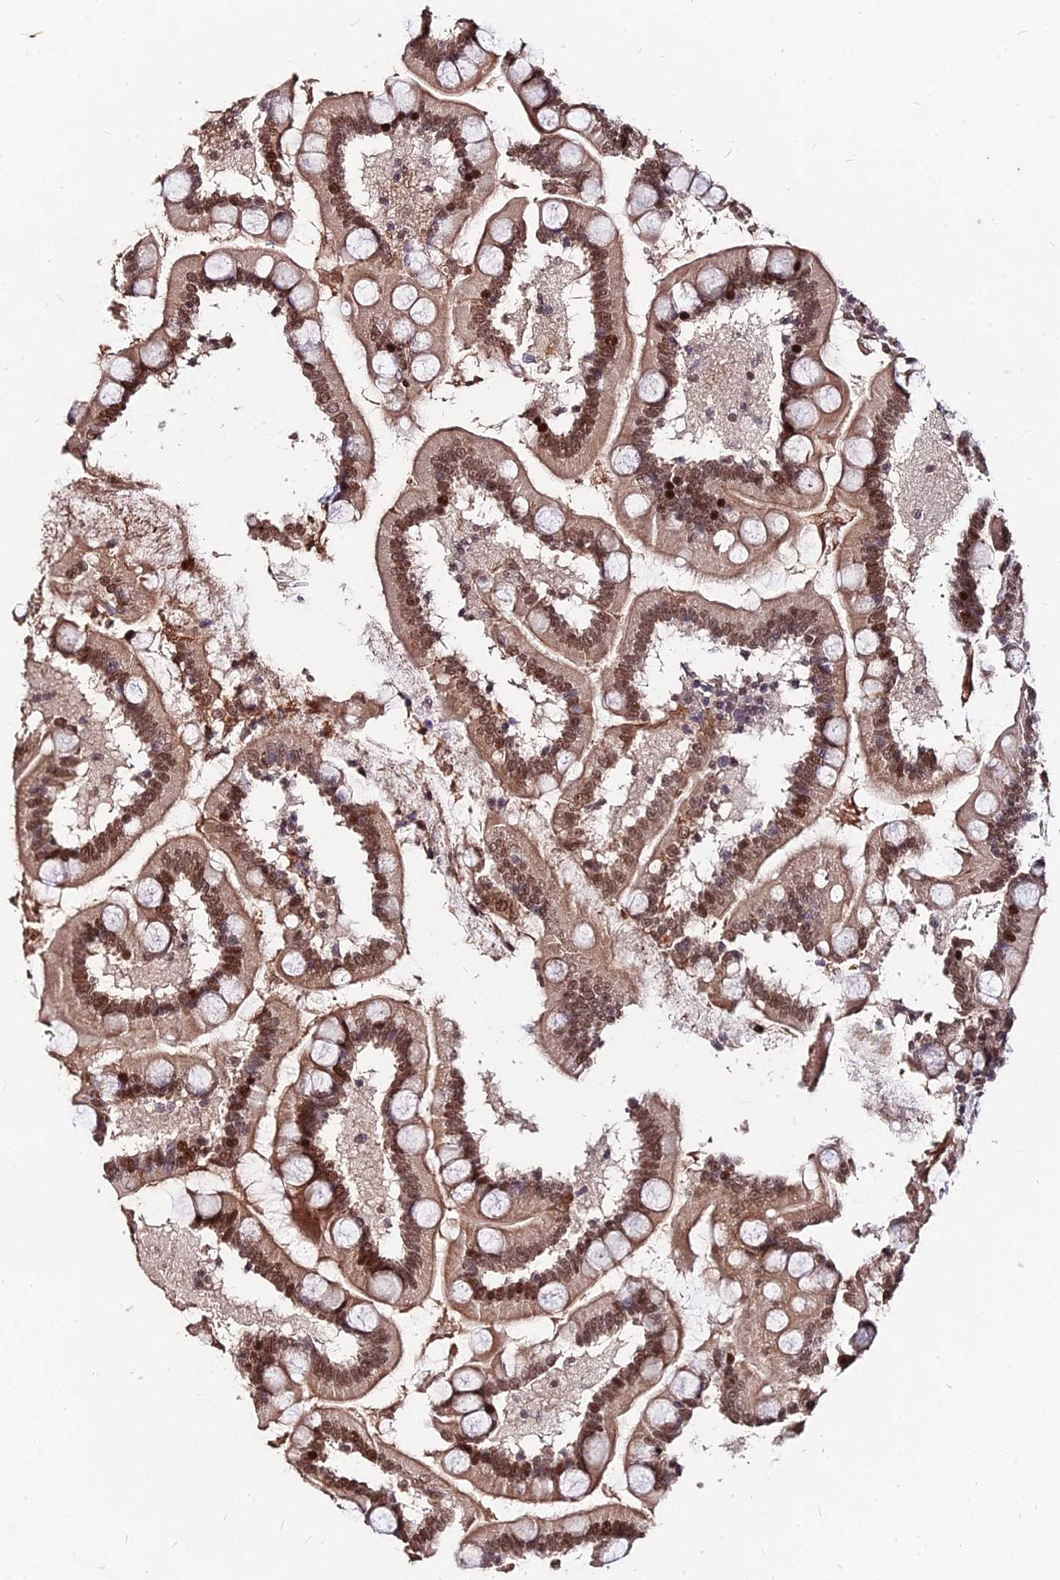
{"staining": {"intensity": "strong", "quantity": ">75%", "location": "cytoplasmic/membranous,nuclear"}, "tissue": "small intestine", "cell_type": "Glandular cells", "image_type": "normal", "snomed": [{"axis": "morphology", "description": "Normal tissue, NOS"}, {"axis": "topography", "description": "Small intestine"}], "caption": "About >75% of glandular cells in benign small intestine display strong cytoplasmic/membranous,nuclear protein positivity as visualized by brown immunohistochemical staining.", "gene": "ZBED4", "patient": {"sex": "female", "age": 64}}